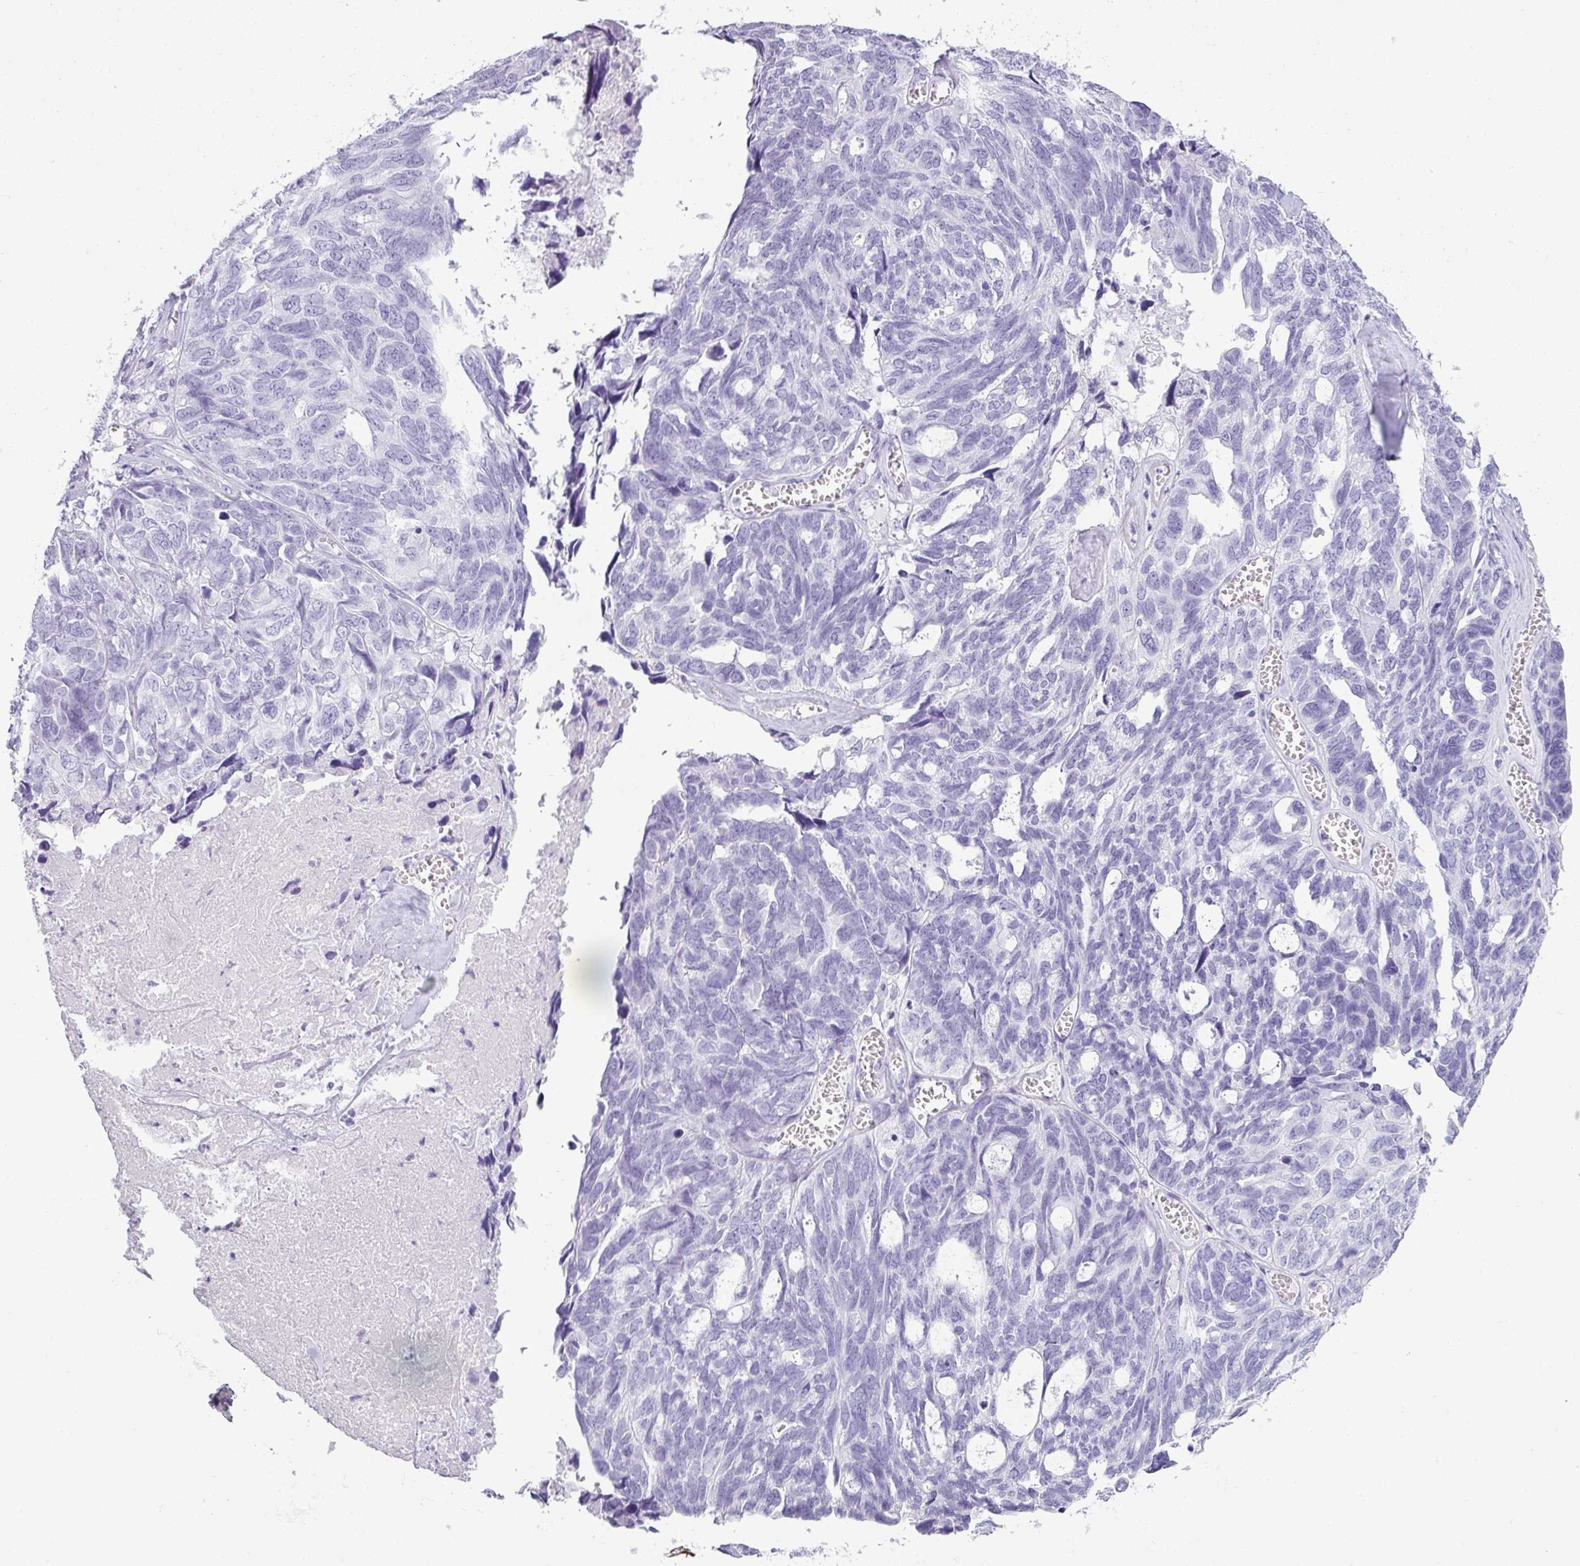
{"staining": {"intensity": "negative", "quantity": "none", "location": "none"}, "tissue": "ovarian cancer", "cell_type": "Tumor cells", "image_type": "cancer", "snomed": [{"axis": "morphology", "description": "Cystadenocarcinoma, serous, NOS"}, {"axis": "topography", "description": "Ovary"}], "caption": "The micrograph demonstrates no staining of tumor cells in ovarian serous cystadenocarcinoma.", "gene": "RBMY1F", "patient": {"sex": "female", "age": 79}}